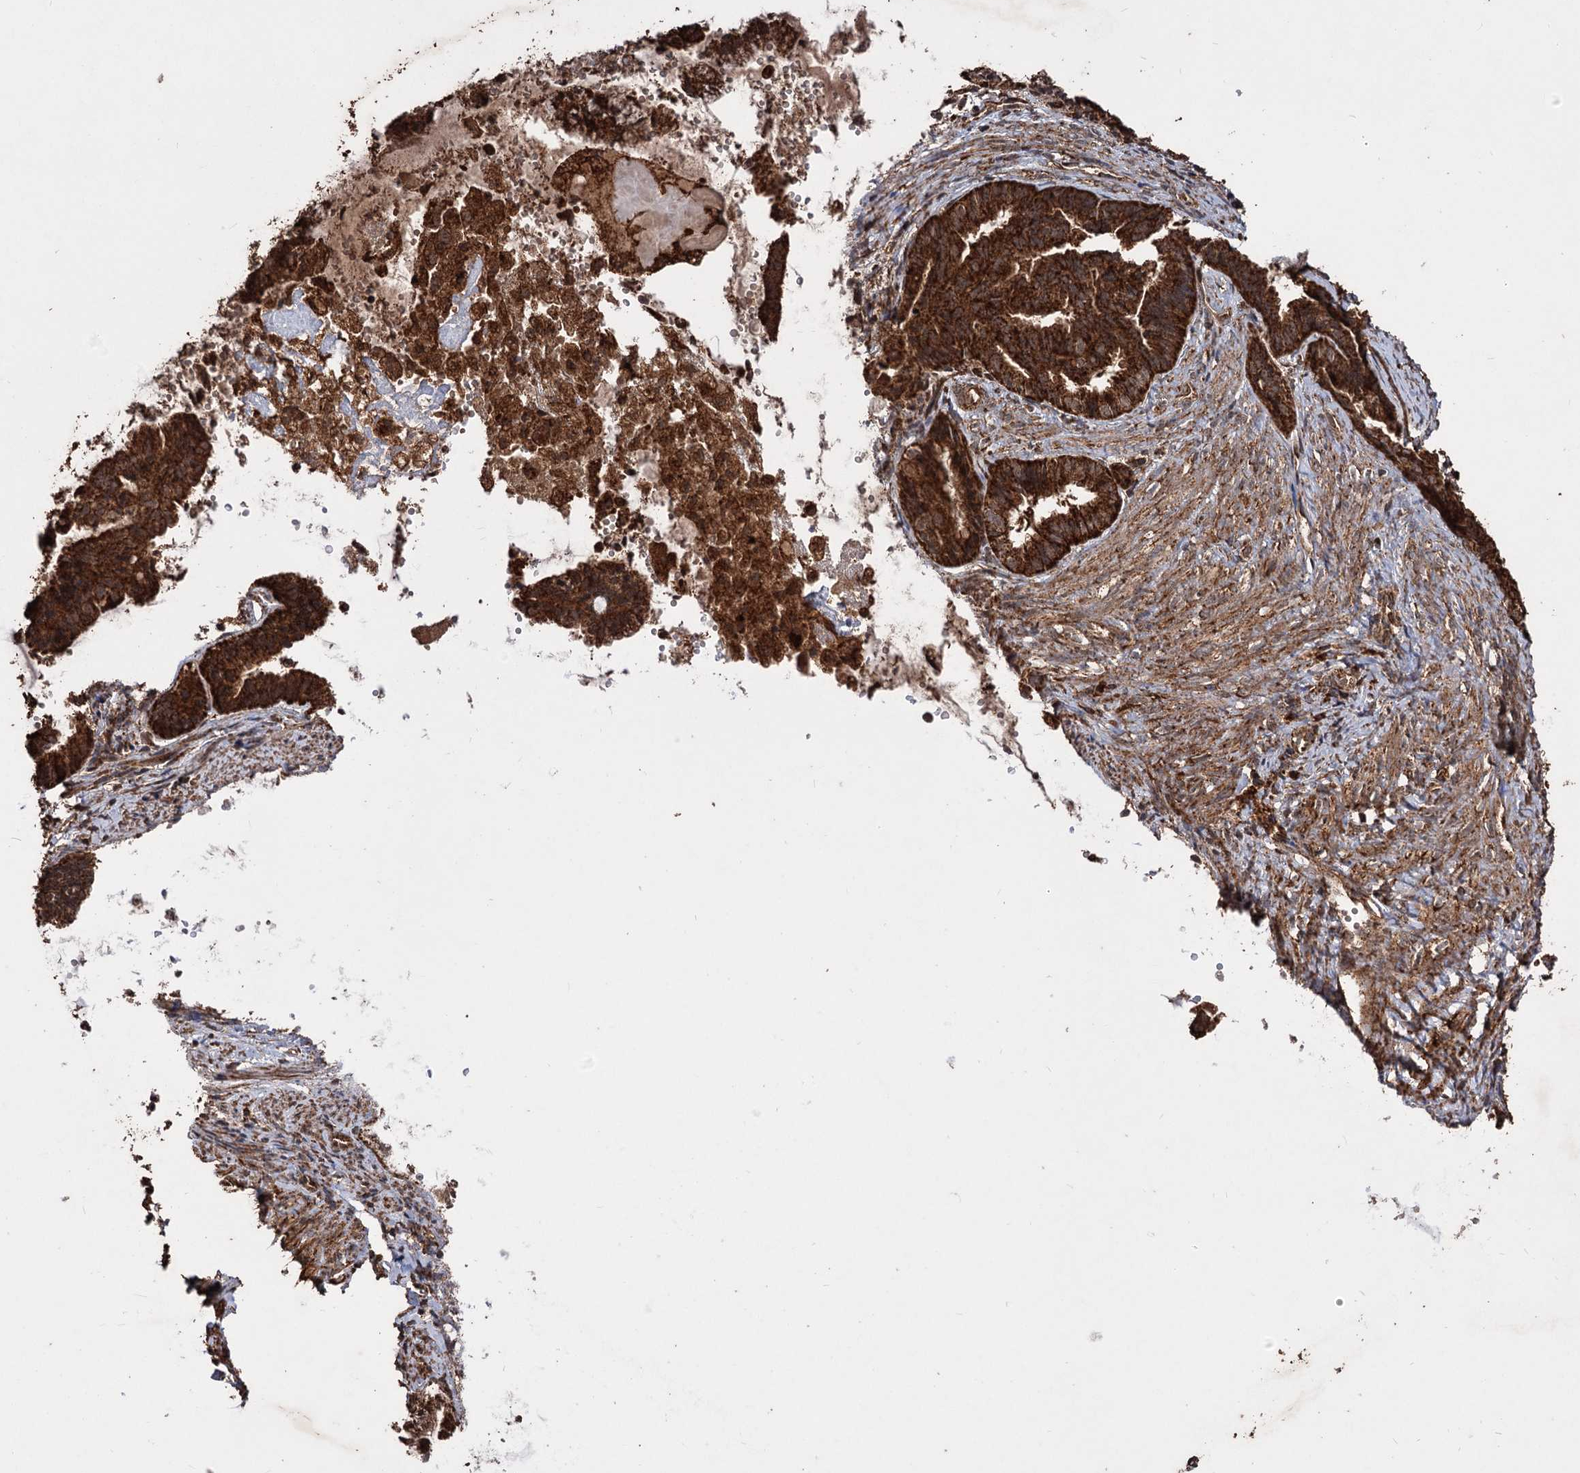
{"staining": {"intensity": "strong", "quantity": ">75%", "location": "cytoplasmic/membranous"}, "tissue": "endometrial cancer", "cell_type": "Tumor cells", "image_type": "cancer", "snomed": [{"axis": "morphology", "description": "Adenocarcinoma, NOS"}, {"axis": "topography", "description": "Endometrium"}], "caption": "A high amount of strong cytoplasmic/membranous expression is present in about >75% of tumor cells in endometrial adenocarcinoma tissue.", "gene": "IPO4", "patient": {"sex": "female", "age": 86}}